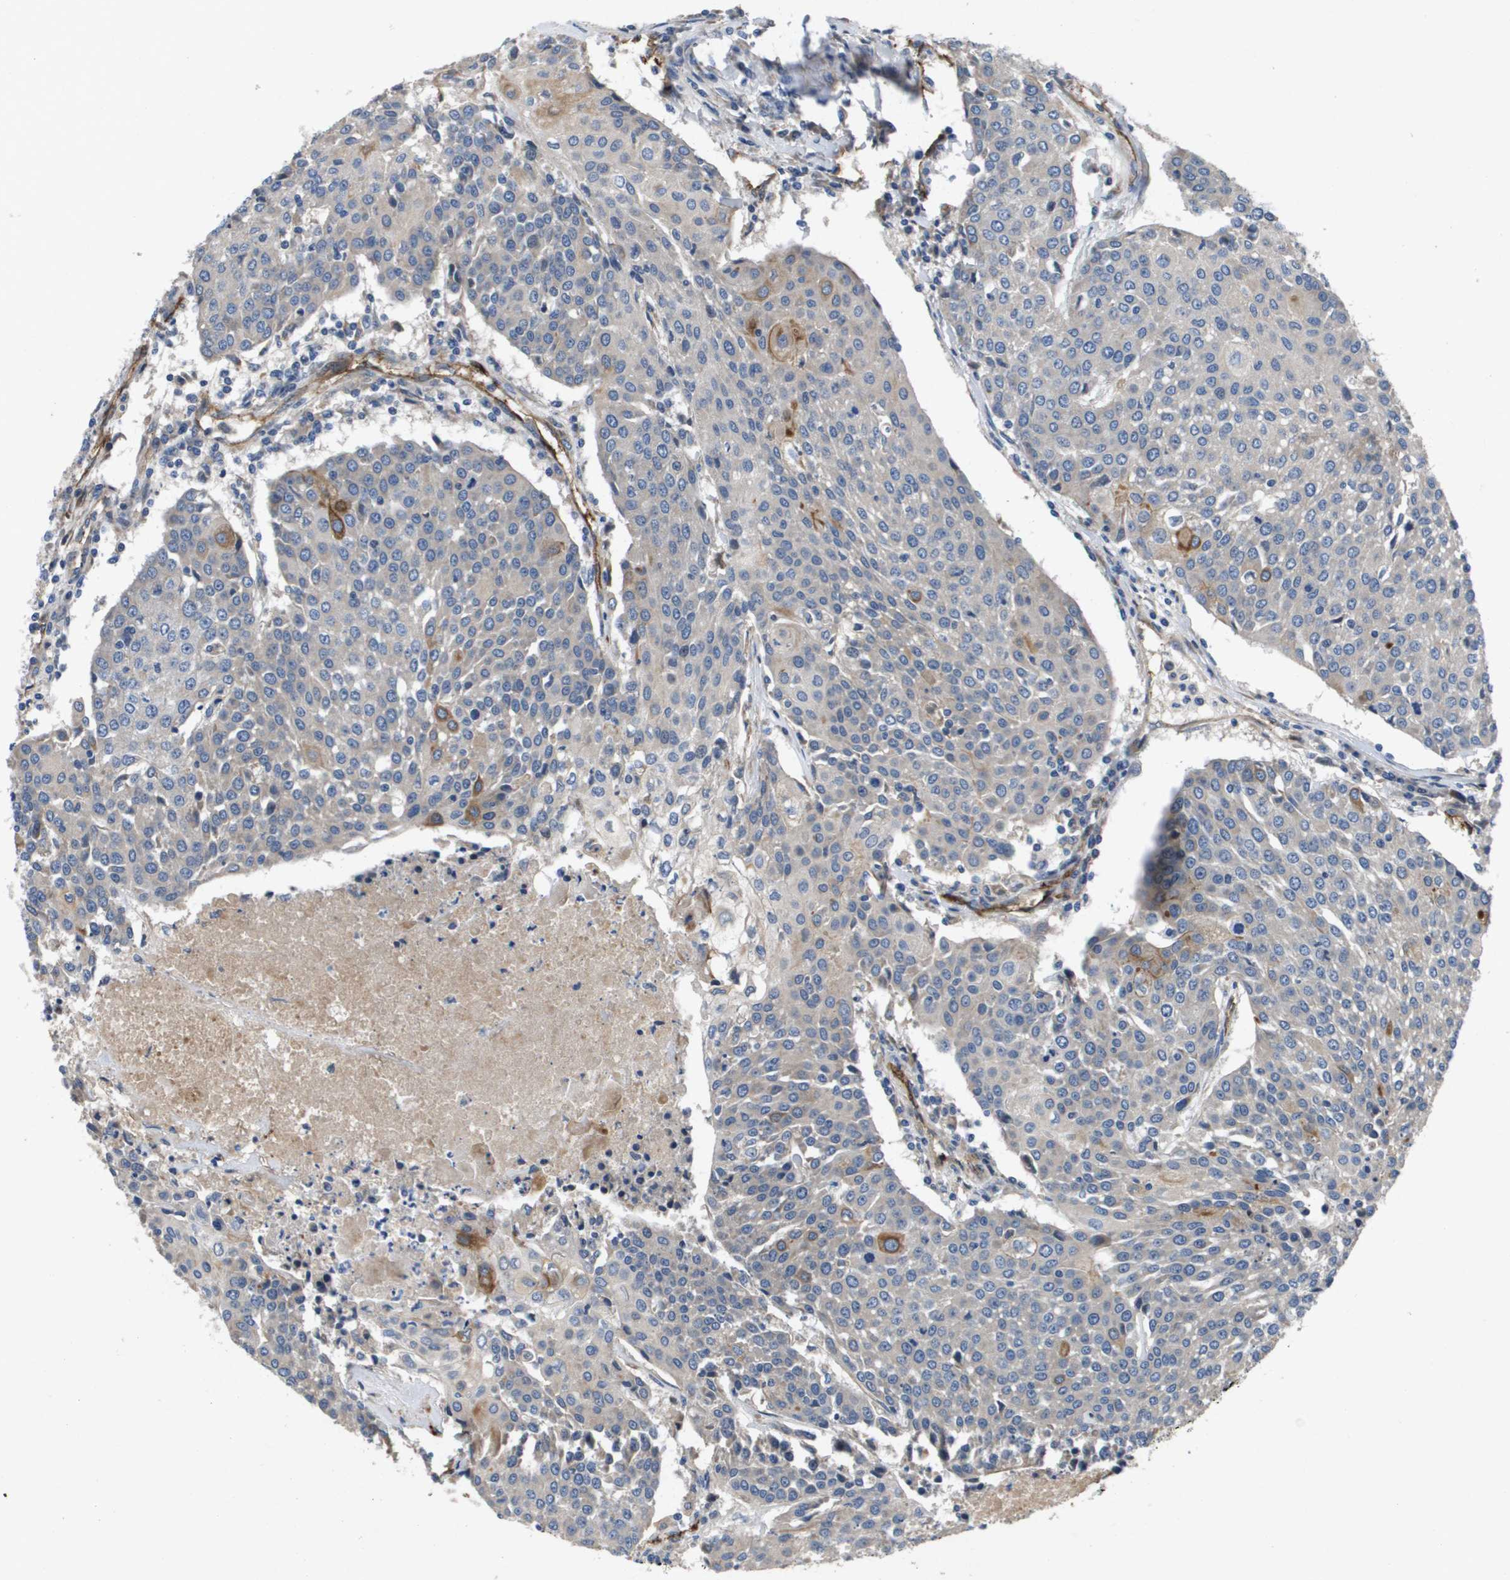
{"staining": {"intensity": "negative", "quantity": "none", "location": "none"}, "tissue": "urothelial cancer", "cell_type": "Tumor cells", "image_type": "cancer", "snomed": [{"axis": "morphology", "description": "Urothelial carcinoma, High grade"}, {"axis": "topography", "description": "Urinary bladder"}], "caption": "Protein analysis of high-grade urothelial carcinoma exhibits no significant positivity in tumor cells. The staining is performed using DAB brown chromogen with nuclei counter-stained in using hematoxylin.", "gene": "ENTPD2", "patient": {"sex": "female", "age": 85}}